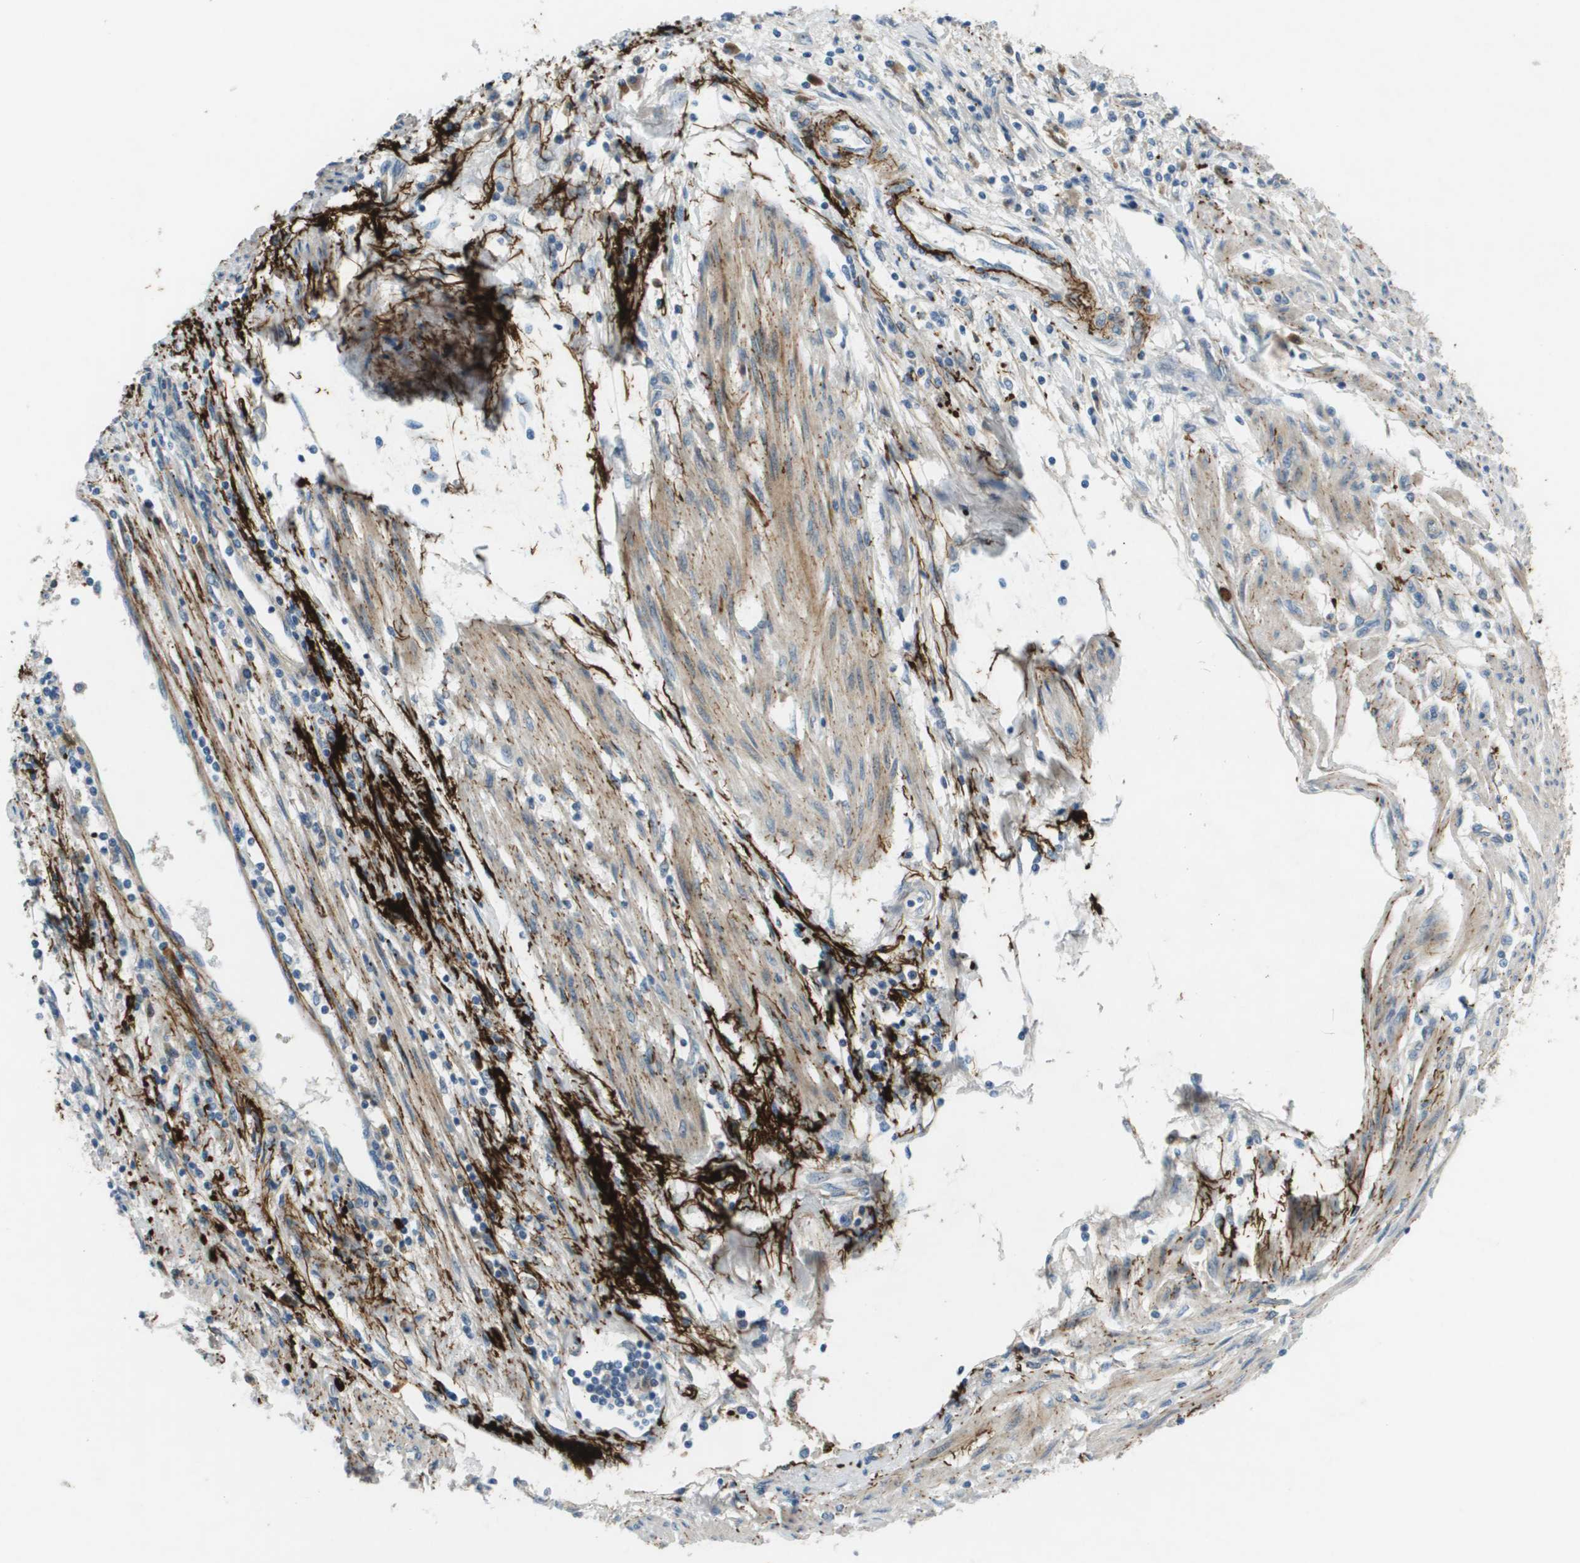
{"staining": {"intensity": "negative", "quantity": "none", "location": "none"}, "tissue": "endometrial cancer", "cell_type": "Tumor cells", "image_type": "cancer", "snomed": [{"axis": "morphology", "description": "Adenocarcinoma, NOS"}, {"axis": "topography", "description": "Uterus"}, {"axis": "topography", "description": "Endometrium"}], "caption": "Human endometrial cancer (adenocarcinoma) stained for a protein using IHC shows no staining in tumor cells.", "gene": "VTN", "patient": {"sex": "female", "age": 70}}